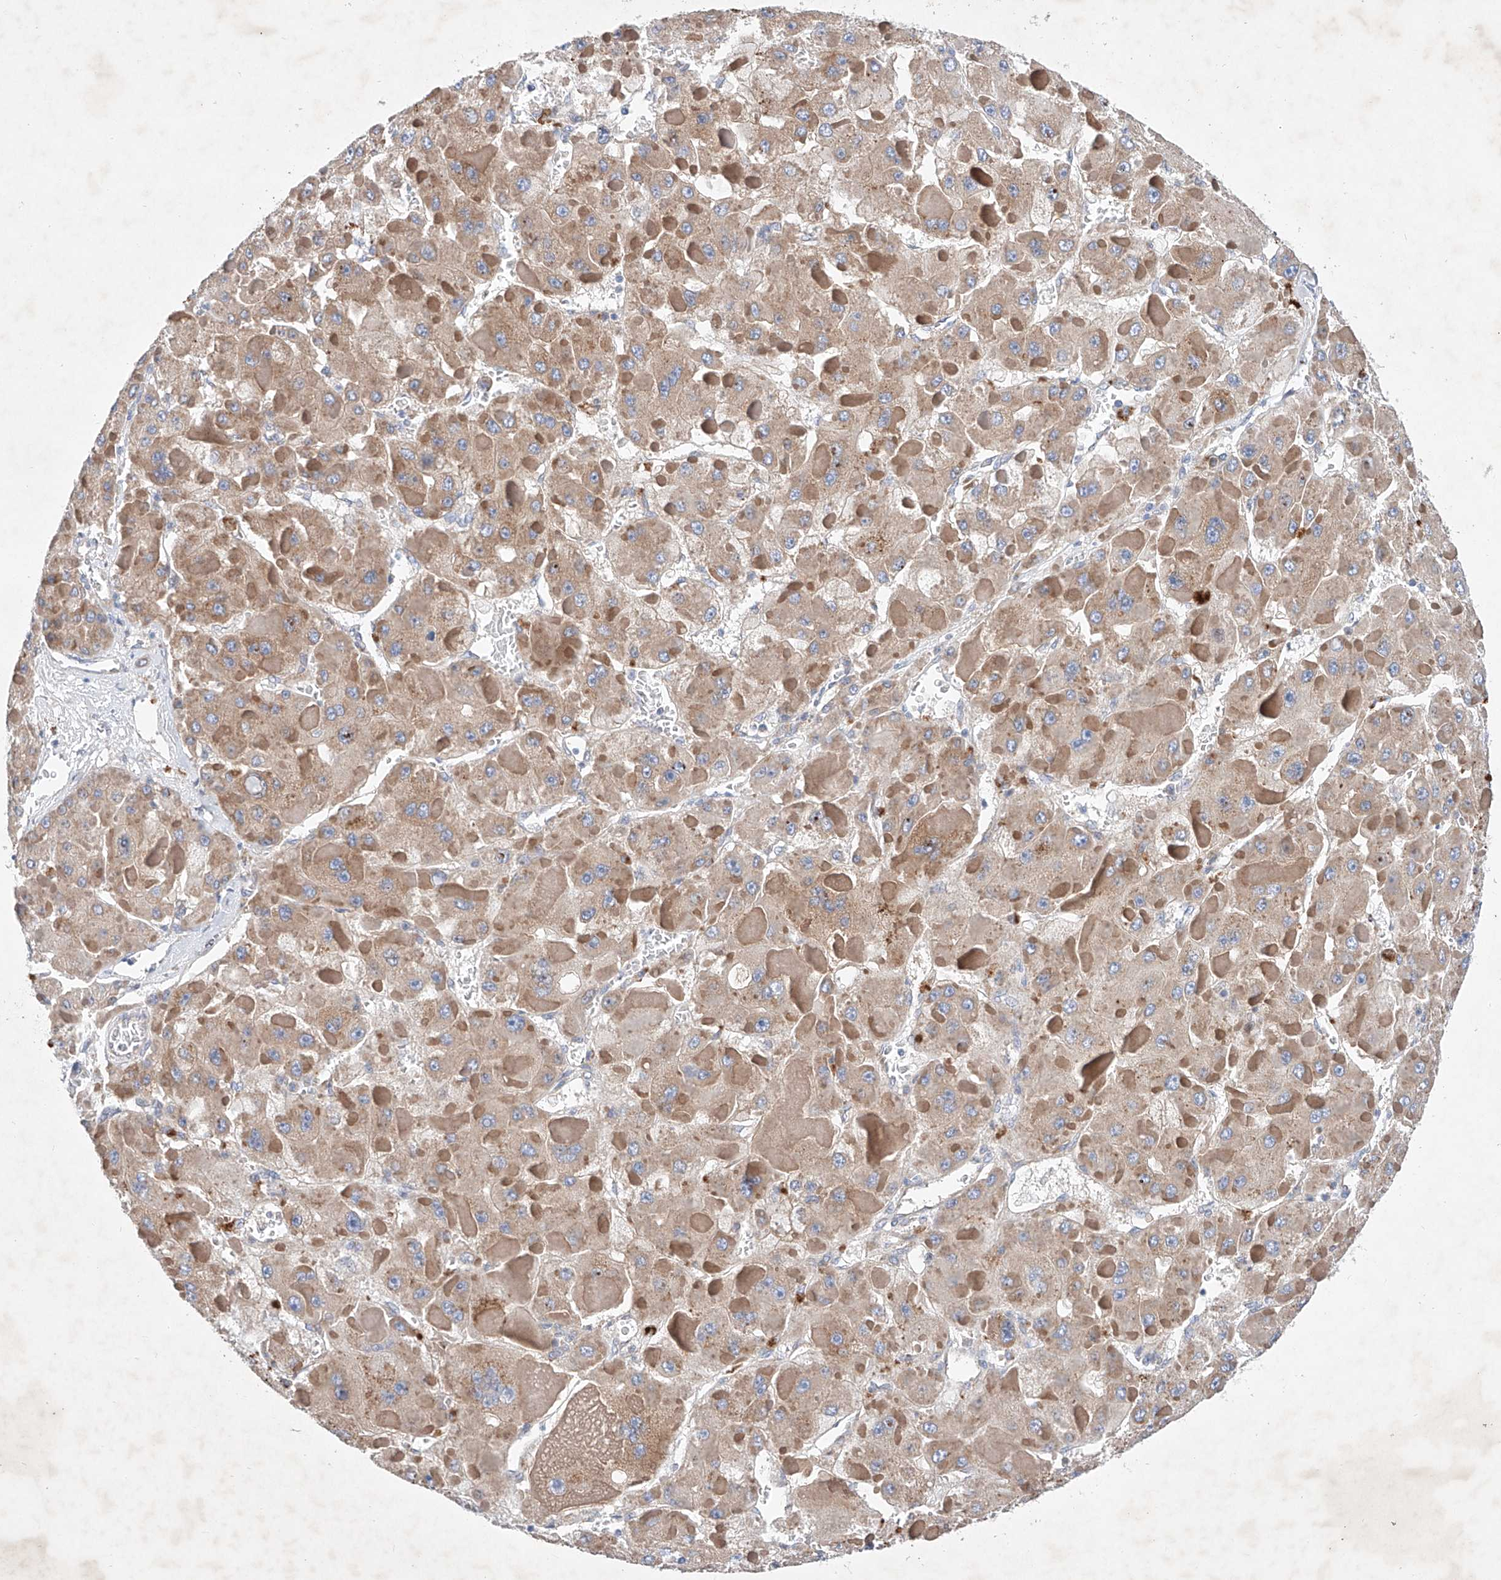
{"staining": {"intensity": "weak", "quantity": ">75%", "location": "cytoplasmic/membranous"}, "tissue": "liver cancer", "cell_type": "Tumor cells", "image_type": "cancer", "snomed": [{"axis": "morphology", "description": "Carcinoma, Hepatocellular, NOS"}, {"axis": "topography", "description": "Liver"}], "caption": "Human liver cancer (hepatocellular carcinoma) stained with a brown dye exhibits weak cytoplasmic/membranous positive positivity in approximately >75% of tumor cells.", "gene": "FASTK", "patient": {"sex": "female", "age": 73}}